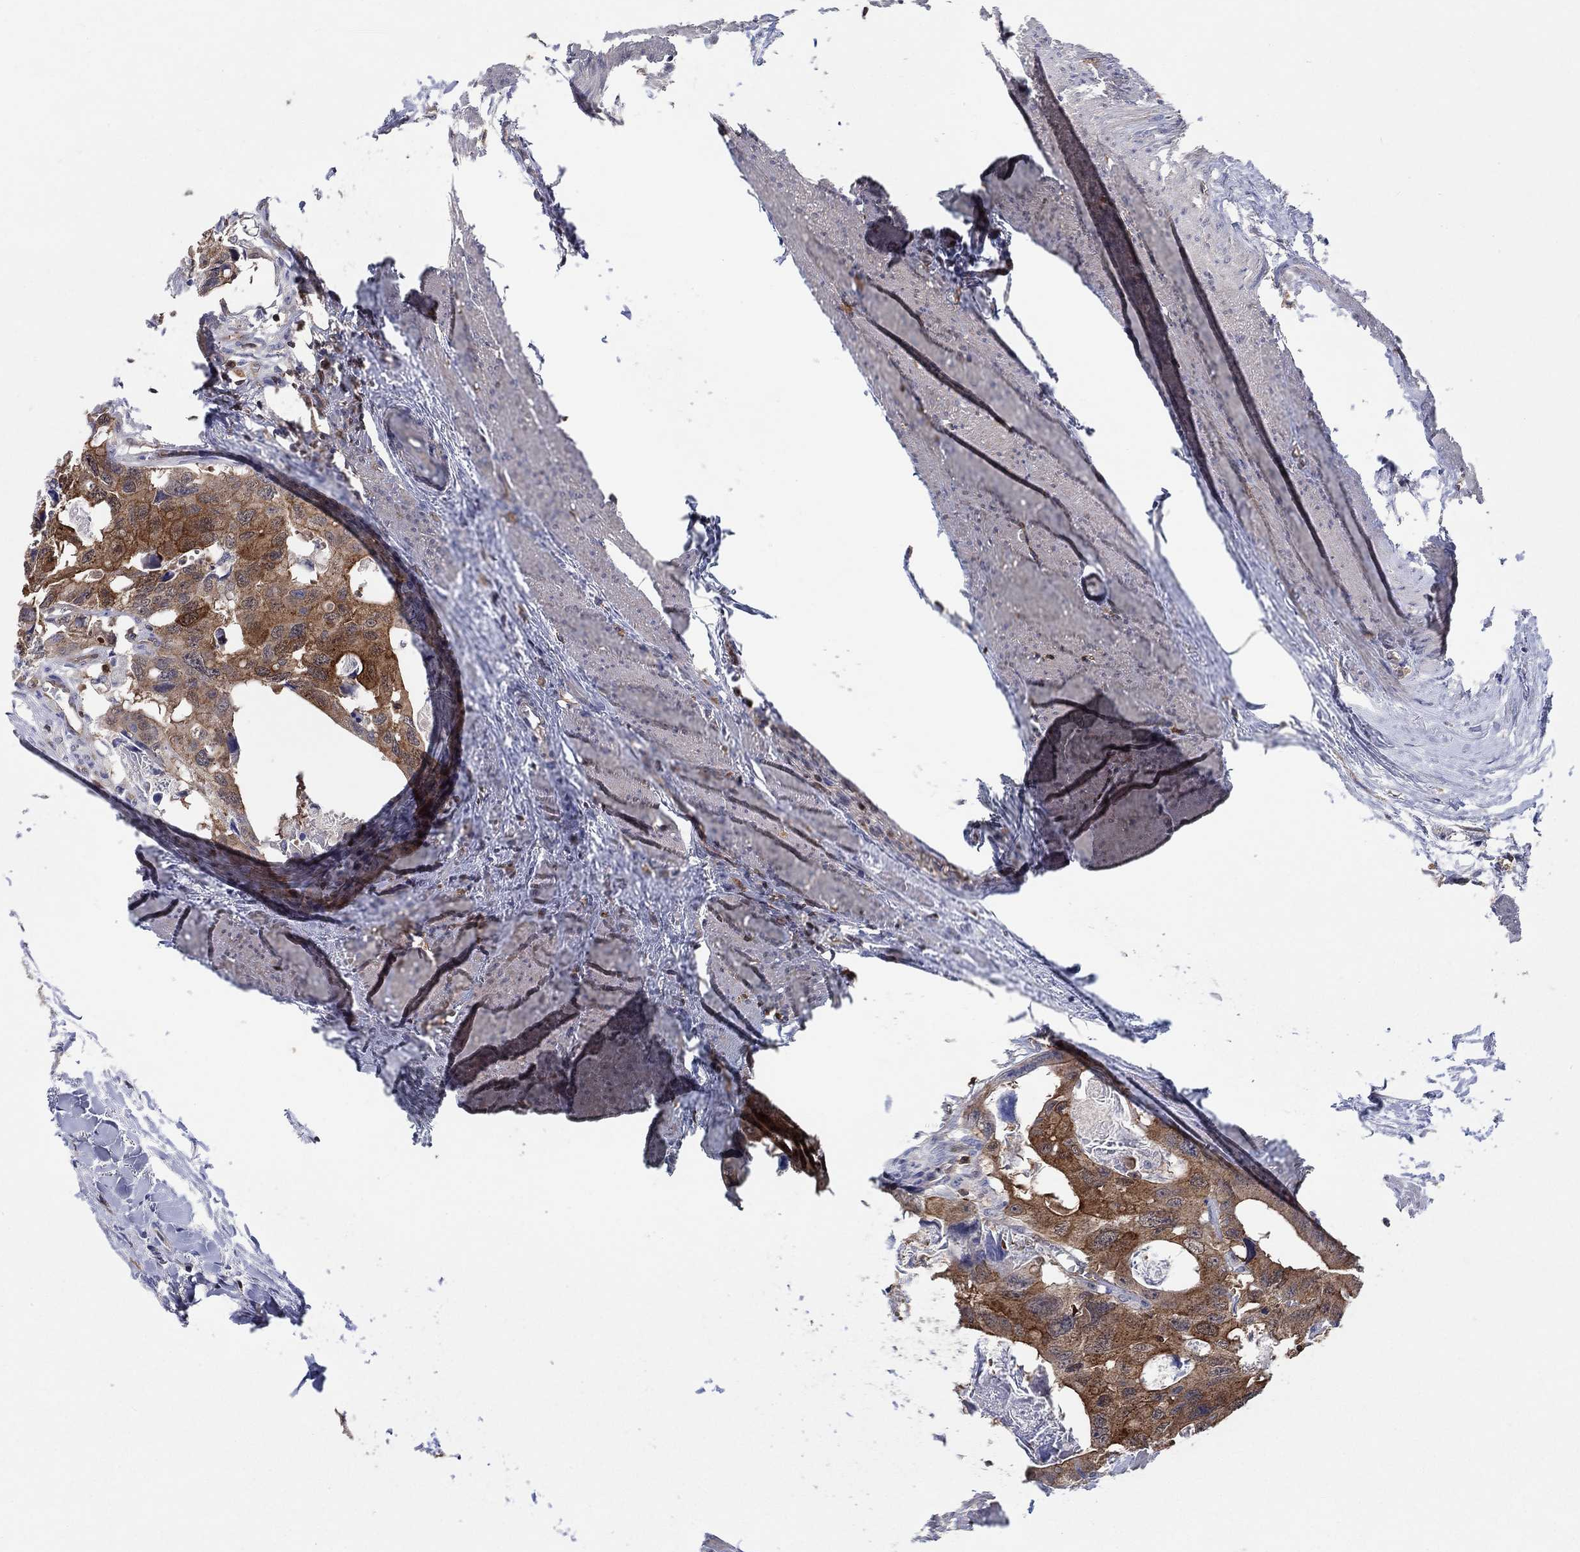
{"staining": {"intensity": "moderate", "quantity": ">75%", "location": "cytoplasmic/membranous"}, "tissue": "colorectal cancer", "cell_type": "Tumor cells", "image_type": "cancer", "snomed": [{"axis": "morphology", "description": "Adenocarcinoma, NOS"}, {"axis": "topography", "description": "Rectum"}], "caption": "Tumor cells exhibit medium levels of moderate cytoplasmic/membranous positivity in about >75% of cells in adenocarcinoma (colorectal).", "gene": "AGFG2", "patient": {"sex": "male", "age": 64}}